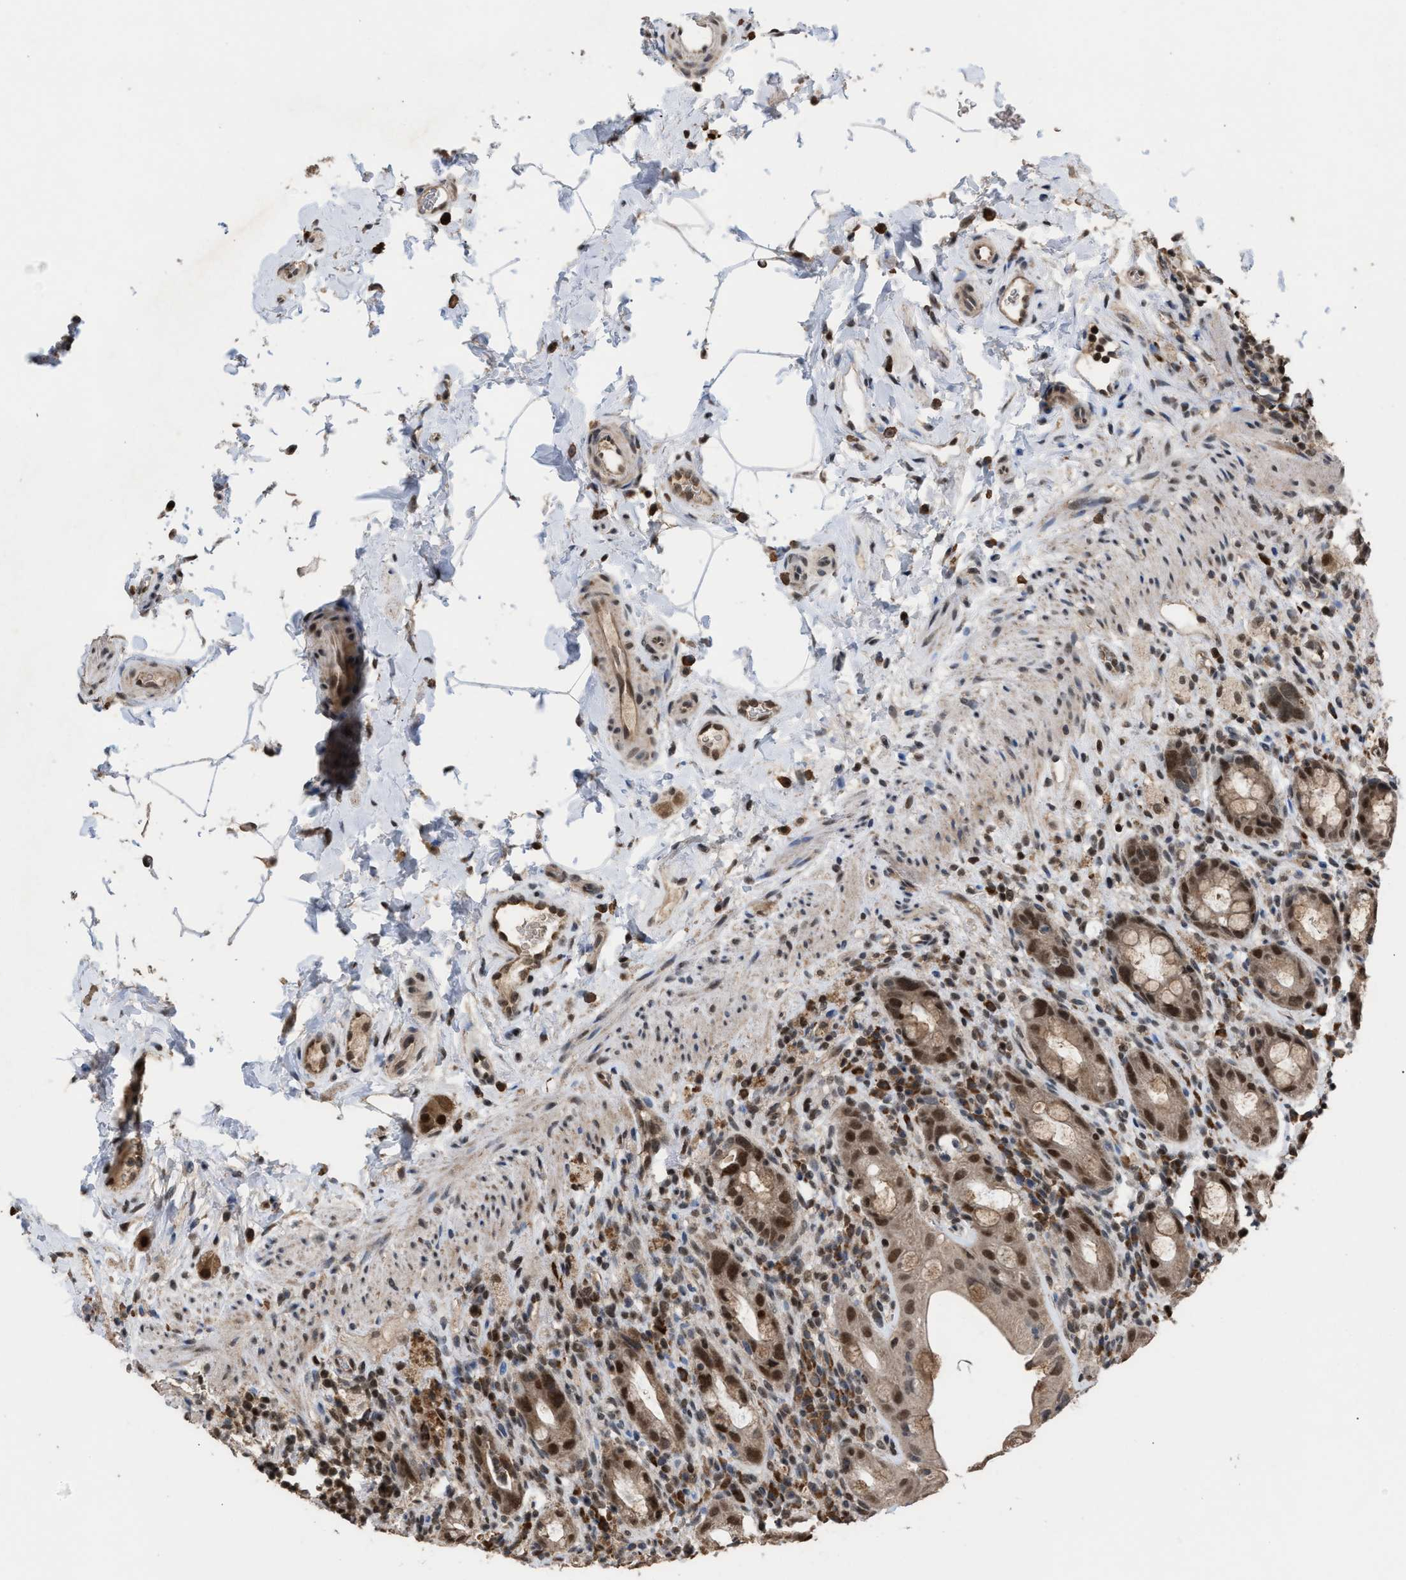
{"staining": {"intensity": "moderate", "quantity": ">75%", "location": "cytoplasmic/membranous,nuclear"}, "tissue": "rectum", "cell_type": "Glandular cells", "image_type": "normal", "snomed": [{"axis": "morphology", "description": "Normal tissue, NOS"}, {"axis": "topography", "description": "Rectum"}], "caption": "Immunohistochemical staining of normal rectum reveals >75% levels of moderate cytoplasmic/membranous,nuclear protein positivity in about >75% of glandular cells.", "gene": "C9orf78", "patient": {"sex": "male", "age": 44}}